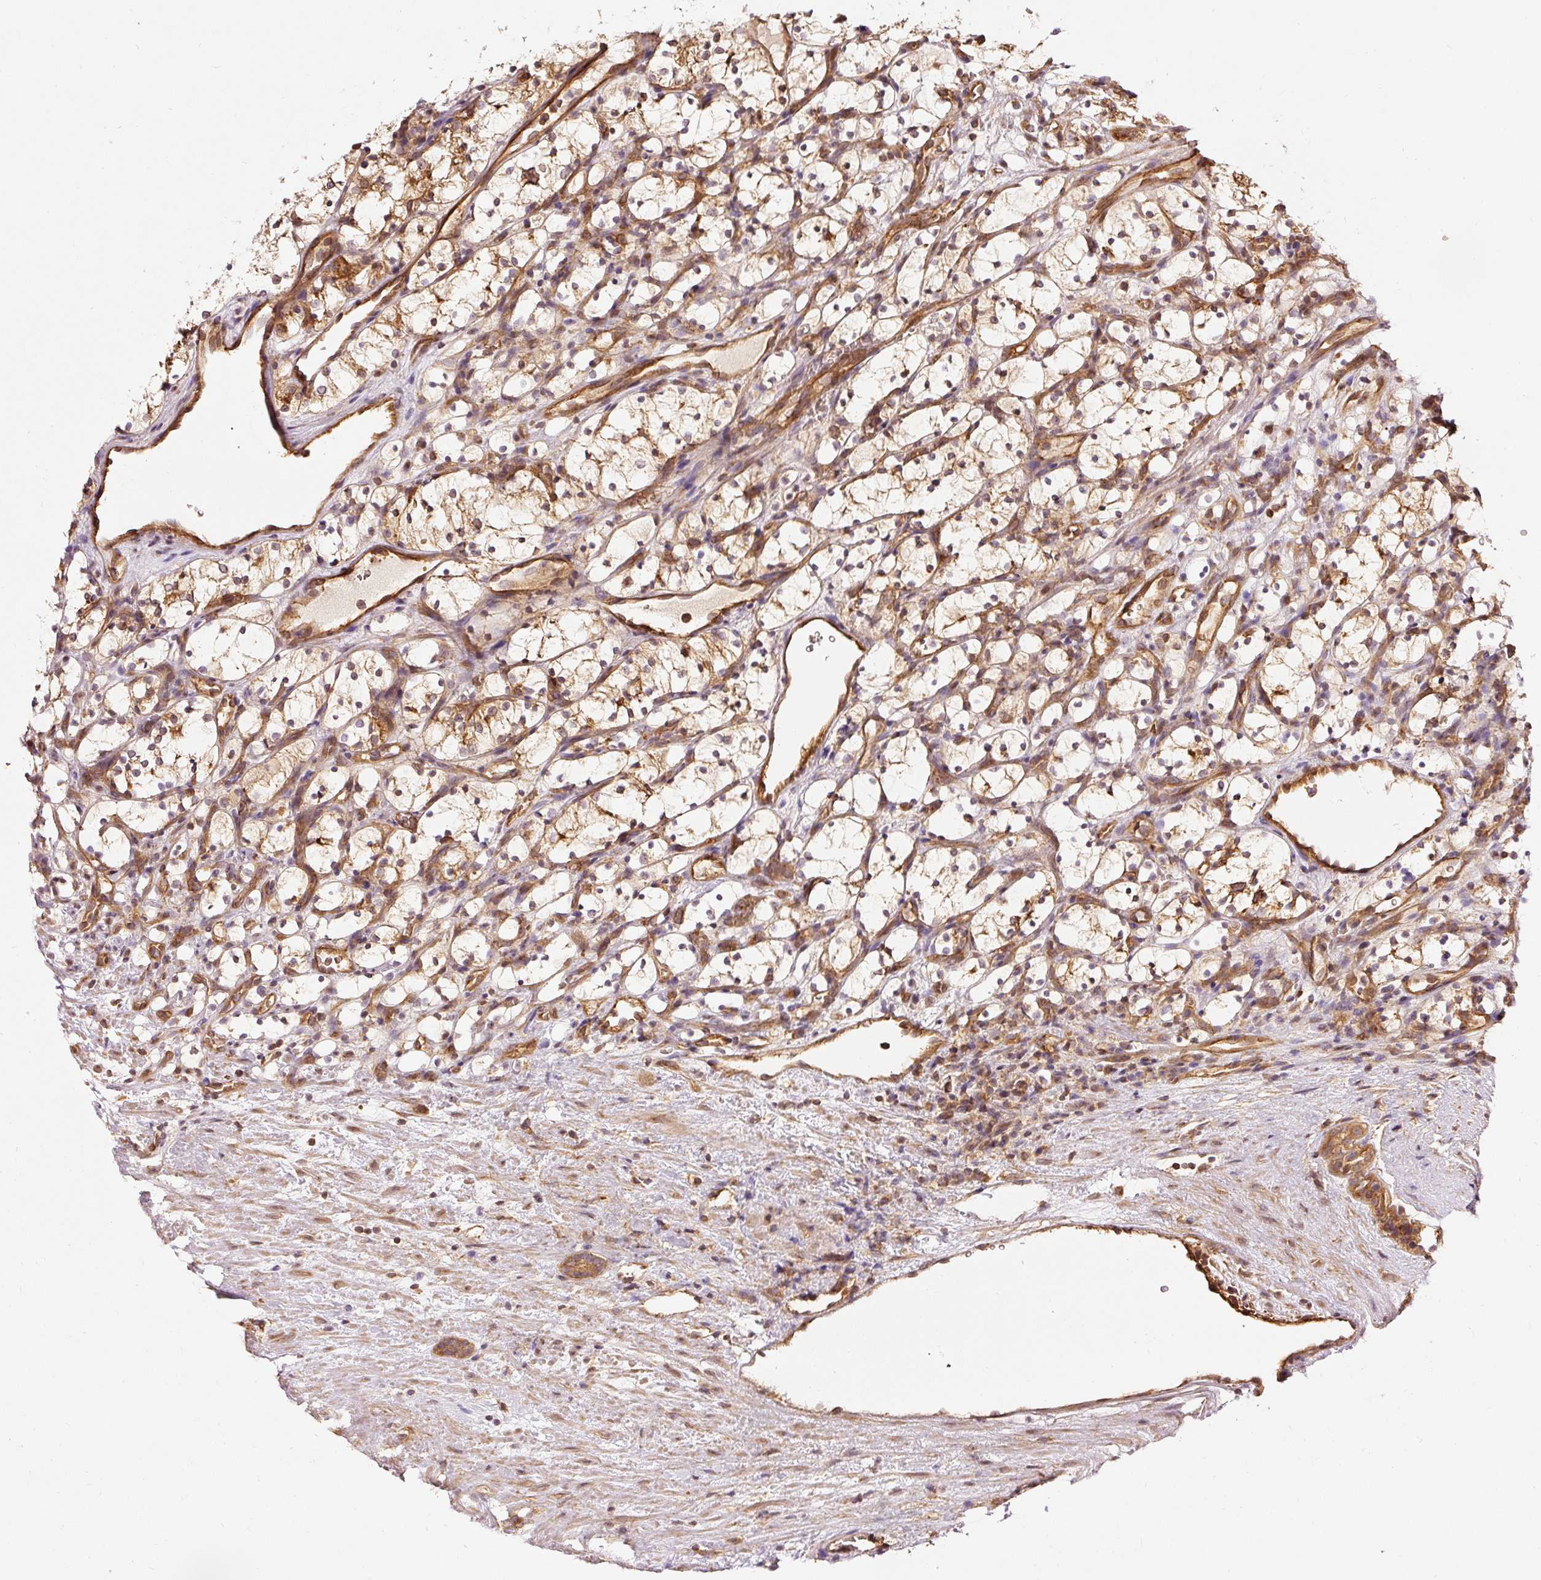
{"staining": {"intensity": "moderate", "quantity": "25%-75%", "location": "cytoplasmic/membranous"}, "tissue": "renal cancer", "cell_type": "Tumor cells", "image_type": "cancer", "snomed": [{"axis": "morphology", "description": "Adenocarcinoma, NOS"}, {"axis": "topography", "description": "Kidney"}], "caption": "Protein staining of renal cancer (adenocarcinoma) tissue shows moderate cytoplasmic/membranous staining in about 25%-75% of tumor cells. (brown staining indicates protein expression, while blue staining denotes nuclei).", "gene": "ADCY4", "patient": {"sex": "female", "age": 69}}